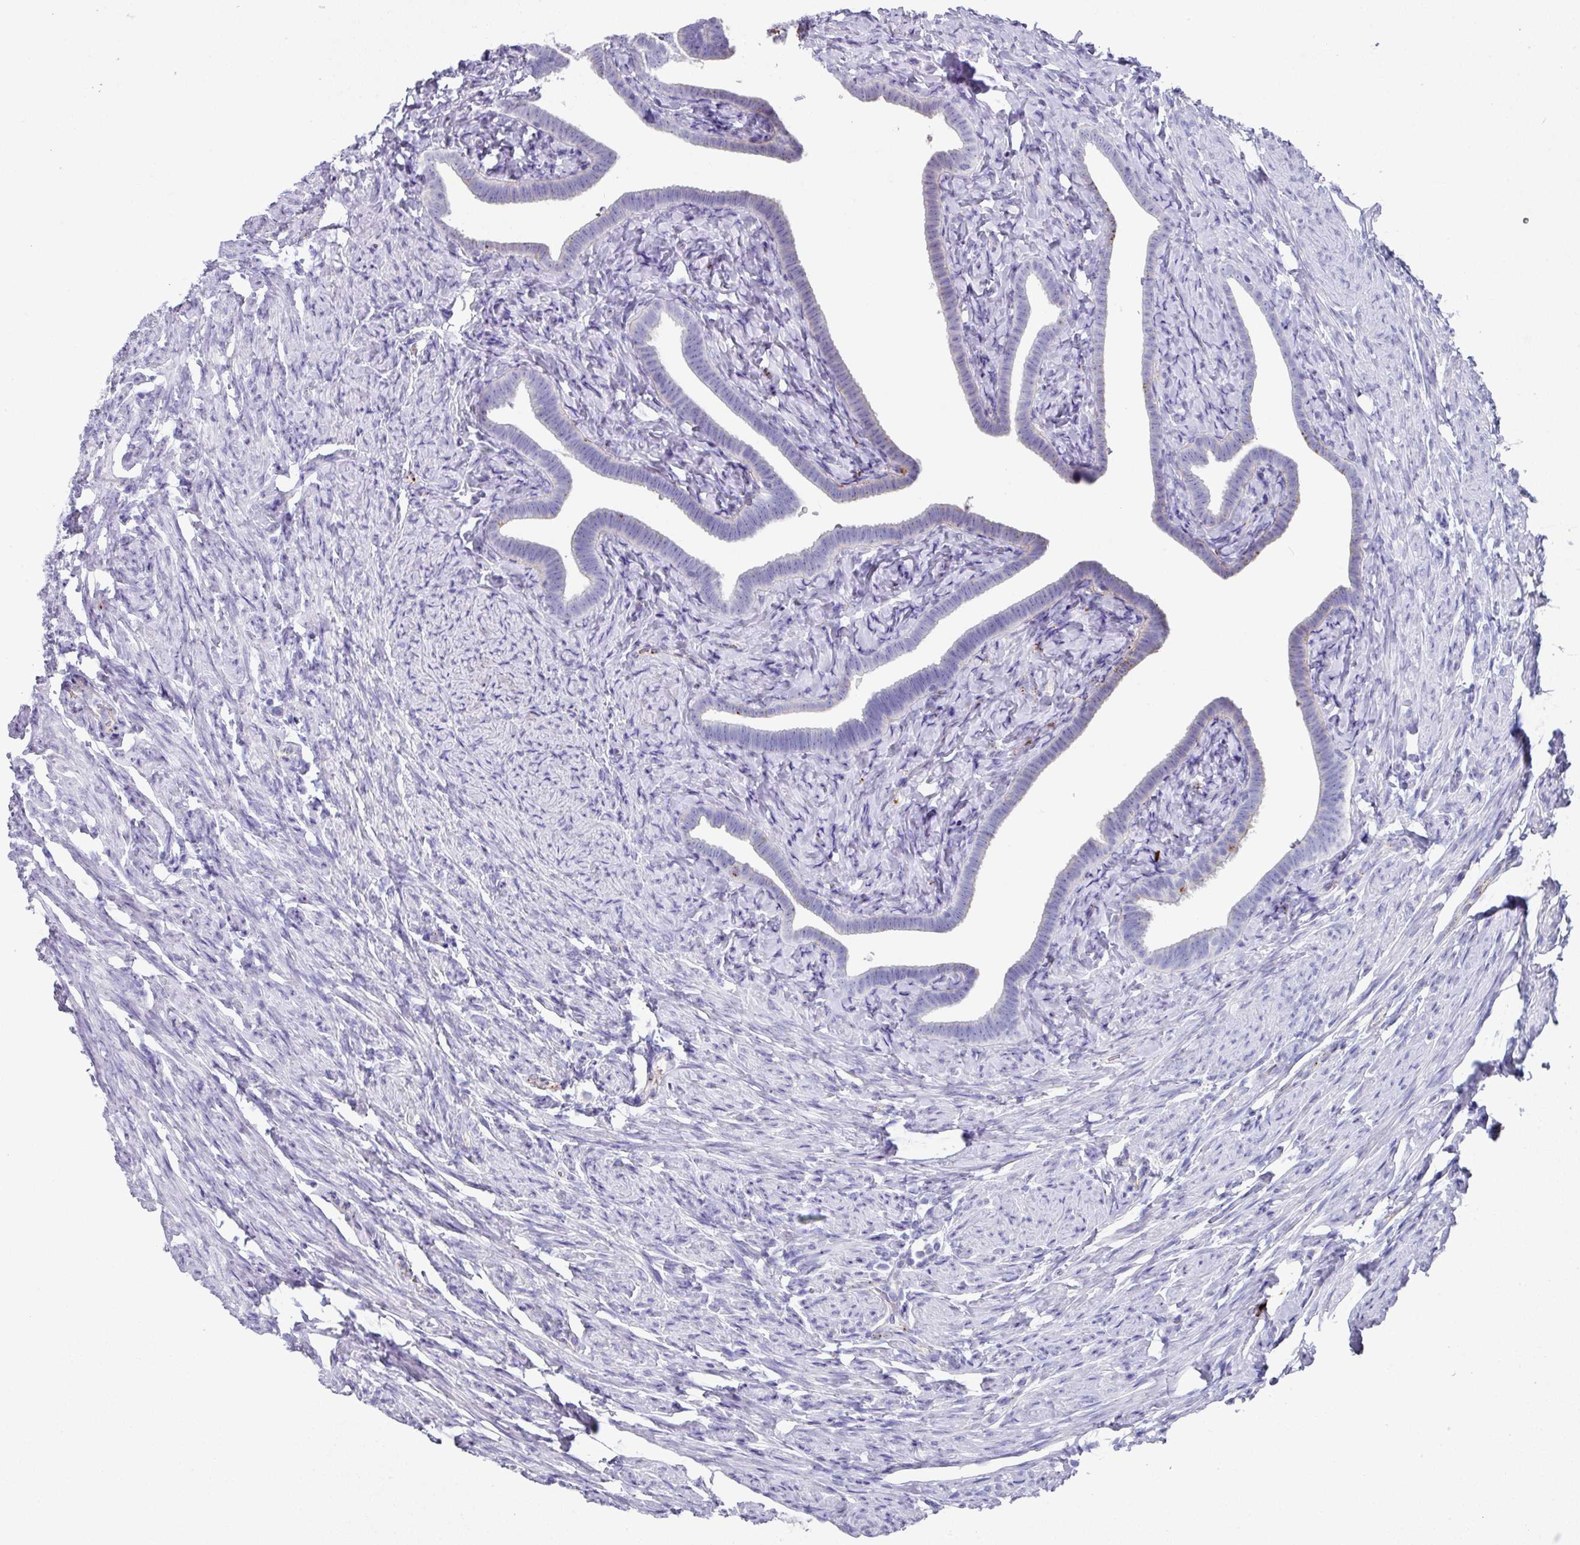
{"staining": {"intensity": "negative", "quantity": "none", "location": "none"}, "tissue": "fallopian tube", "cell_type": "Glandular cells", "image_type": "normal", "snomed": [{"axis": "morphology", "description": "Normal tissue, NOS"}, {"axis": "topography", "description": "Fallopian tube"}], "caption": "There is no significant staining in glandular cells of fallopian tube.", "gene": "CPVL", "patient": {"sex": "female", "age": 69}}